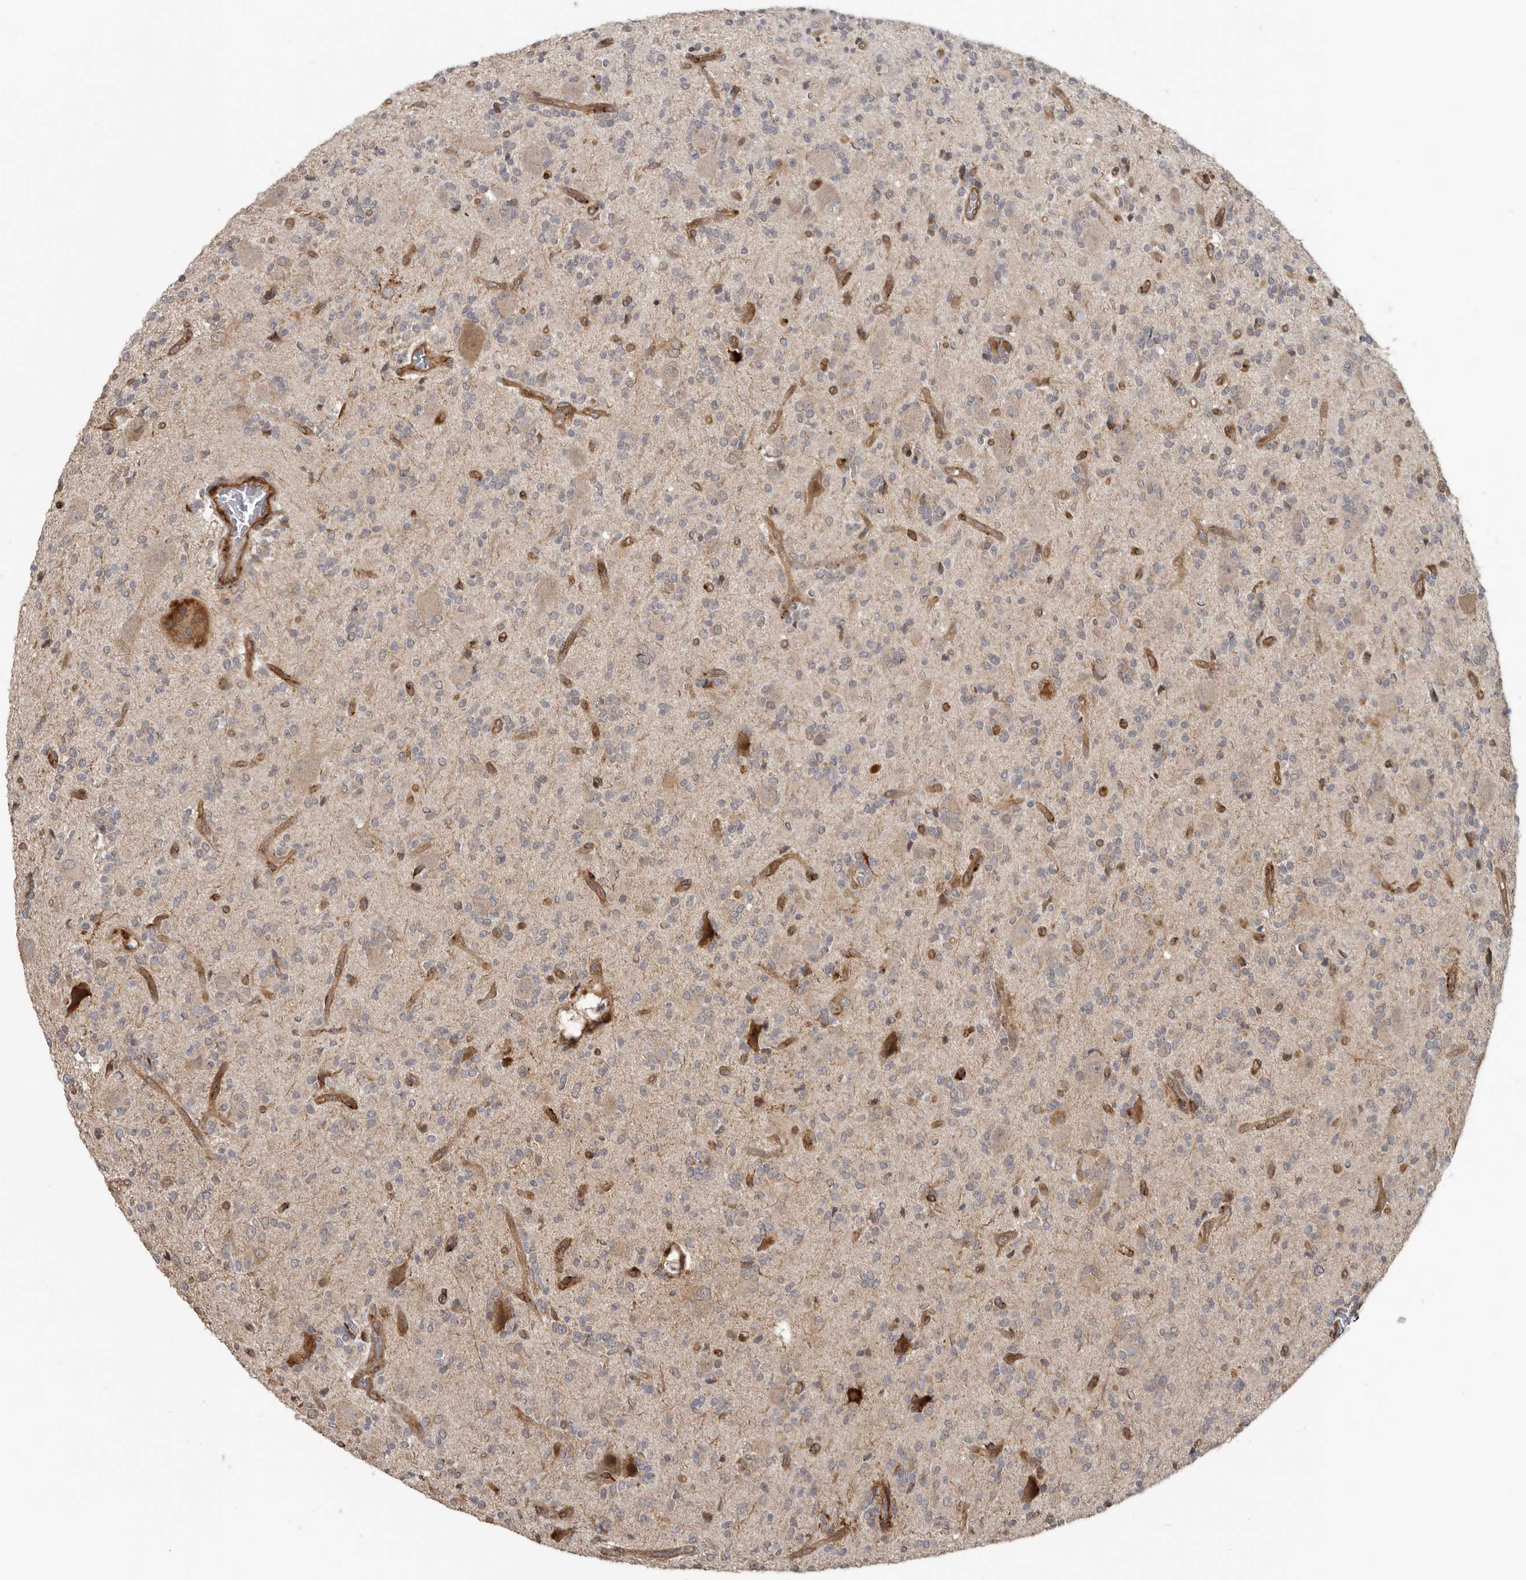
{"staining": {"intensity": "weak", "quantity": "<25%", "location": "cytoplasmic/membranous"}, "tissue": "glioma", "cell_type": "Tumor cells", "image_type": "cancer", "snomed": [{"axis": "morphology", "description": "Glioma, malignant, High grade"}, {"axis": "topography", "description": "Brain"}], "caption": "A histopathology image of human glioma is negative for staining in tumor cells.", "gene": "CEP350", "patient": {"sex": "male", "age": 34}}